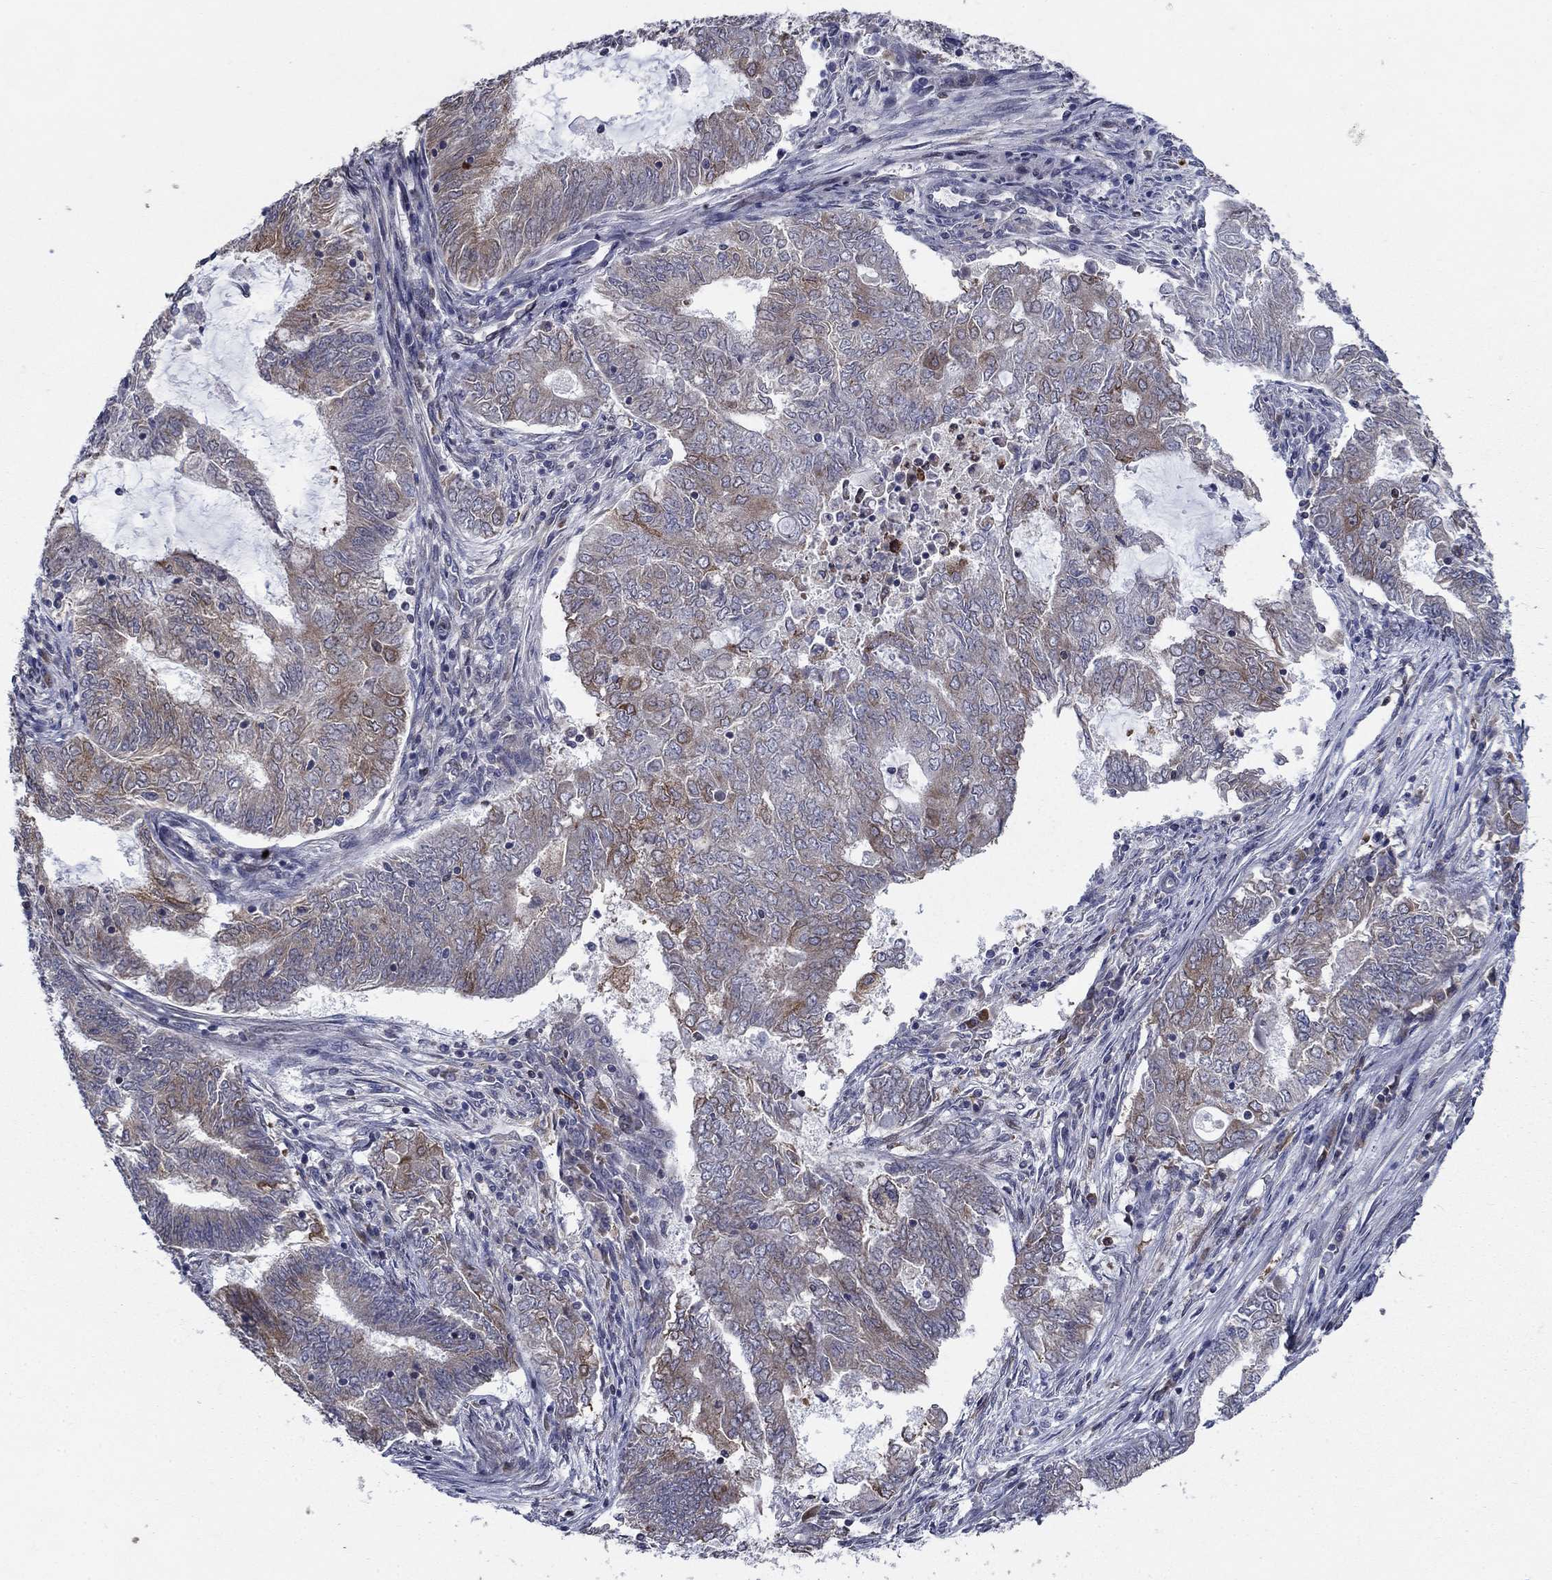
{"staining": {"intensity": "strong", "quantity": "<25%", "location": "cytoplasmic/membranous"}, "tissue": "endometrial cancer", "cell_type": "Tumor cells", "image_type": "cancer", "snomed": [{"axis": "morphology", "description": "Adenocarcinoma, NOS"}, {"axis": "topography", "description": "Endometrium"}], "caption": "A micrograph of adenocarcinoma (endometrial) stained for a protein exhibits strong cytoplasmic/membranous brown staining in tumor cells. The protein of interest is stained brown, and the nuclei are stained in blue (DAB (3,3'-diaminobenzidine) IHC with brightfield microscopy, high magnification).", "gene": "DHRS7", "patient": {"sex": "female", "age": 62}}